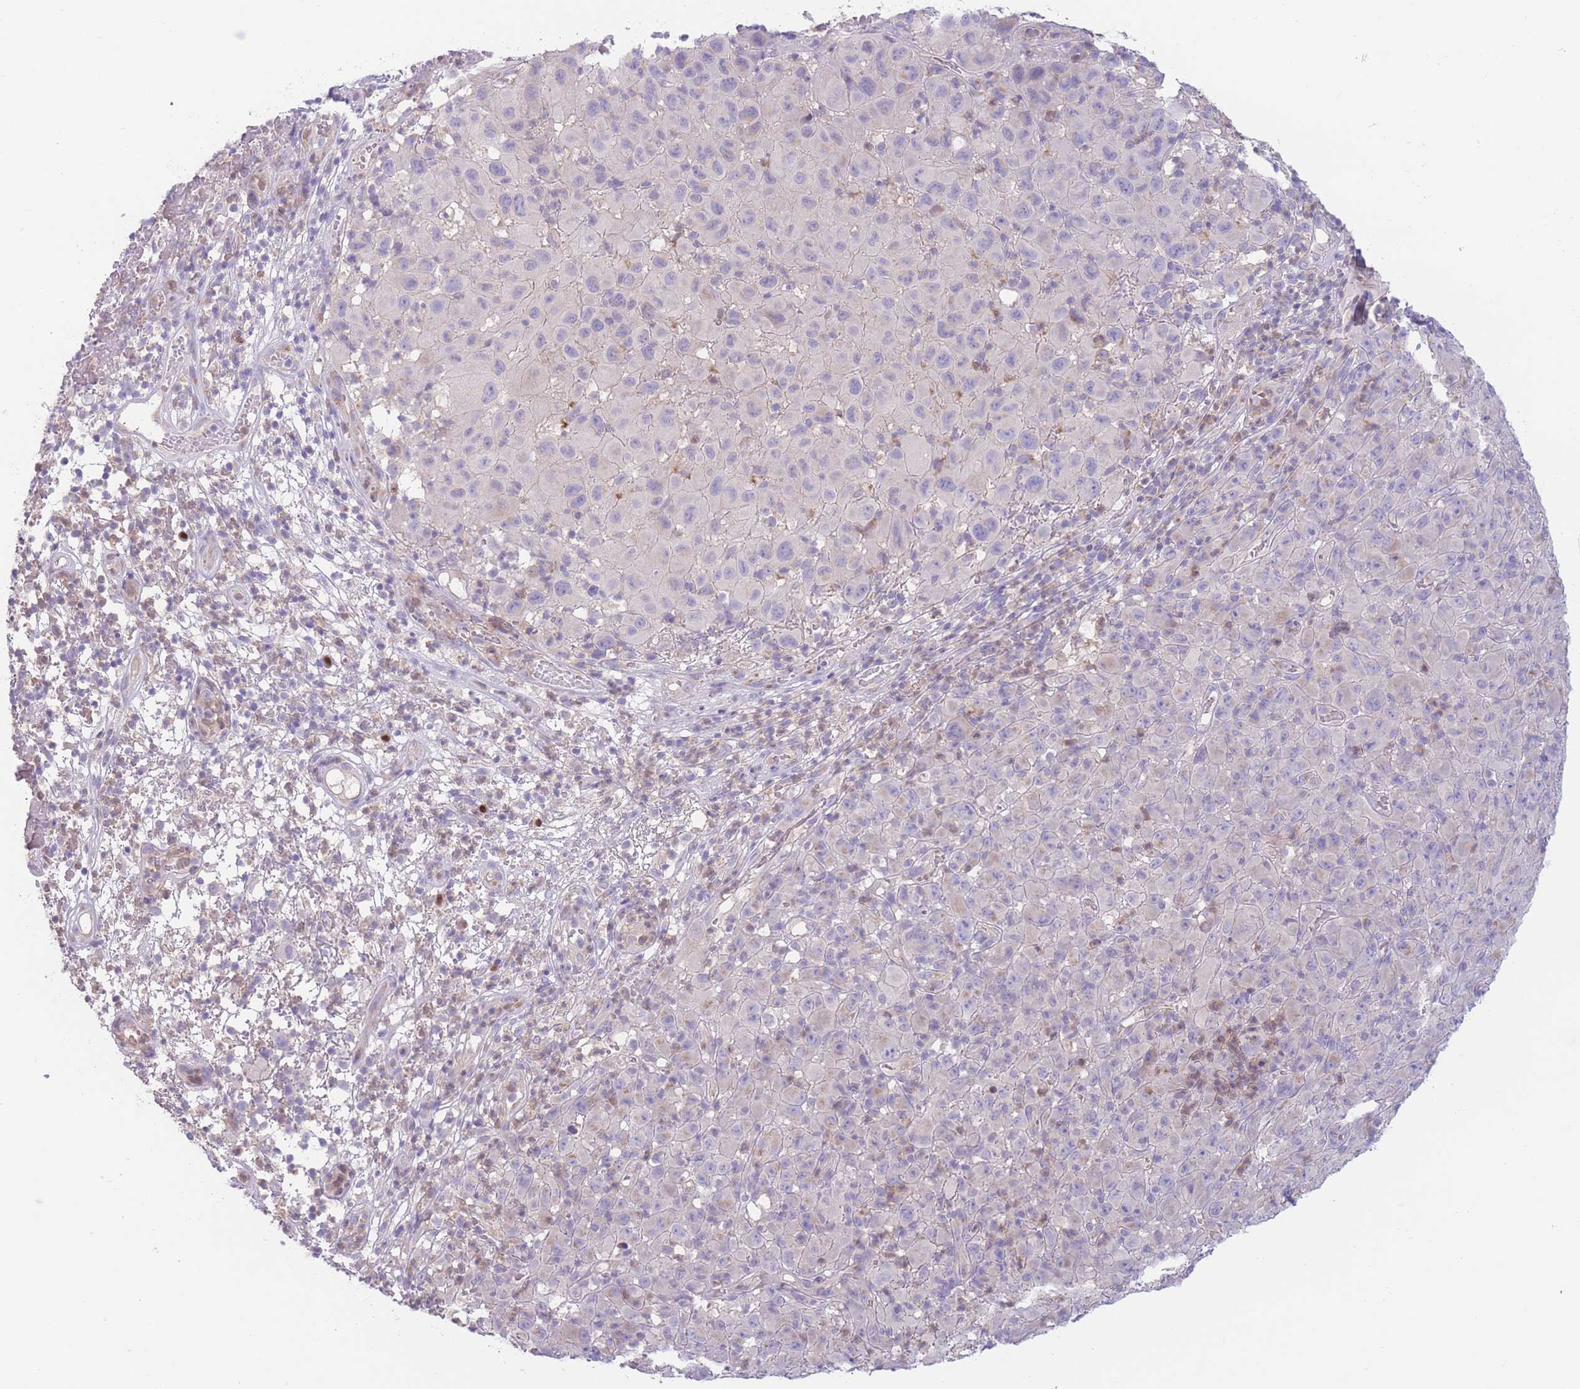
{"staining": {"intensity": "negative", "quantity": "none", "location": "none"}, "tissue": "melanoma", "cell_type": "Tumor cells", "image_type": "cancer", "snomed": [{"axis": "morphology", "description": "Malignant melanoma, NOS"}, {"axis": "topography", "description": "Skin"}], "caption": "Micrograph shows no protein staining in tumor cells of melanoma tissue. Nuclei are stained in blue.", "gene": "BHLHA15", "patient": {"sex": "male", "age": 73}}